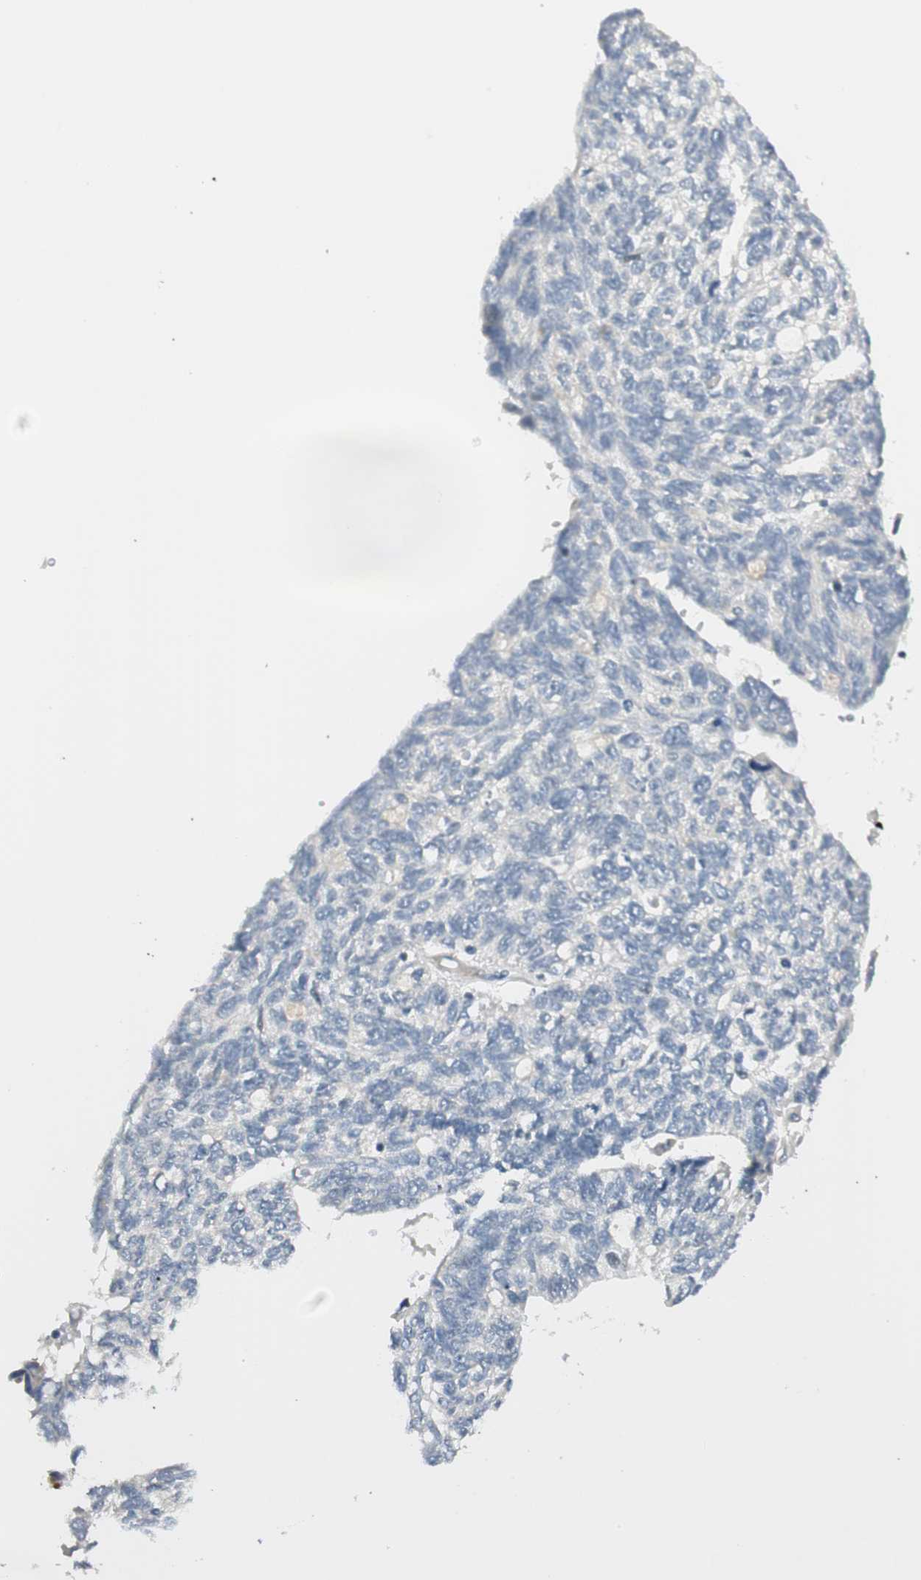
{"staining": {"intensity": "negative", "quantity": "none", "location": "none"}, "tissue": "ovarian cancer", "cell_type": "Tumor cells", "image_type": "cancer", "snomed": [{"axis": "morphology", "description": "Cystadenocarcinoma, serous, NOS"}, {"axis": "topography", "description": "Ovary"}], "caption": "A high-resolution histopathology image shows IHC staining of ovarian cancer (serous cystadenocarcinoma), which demonstrates no significant positivity in tumor cells. (DAB (3,3'-diaminobenzidine) immunohistochemistry (IHC) visualized using brightfield microscopy, high magnification).", "gene": "PCDHB15", "patient": {"sex": "female", "age": 79}}